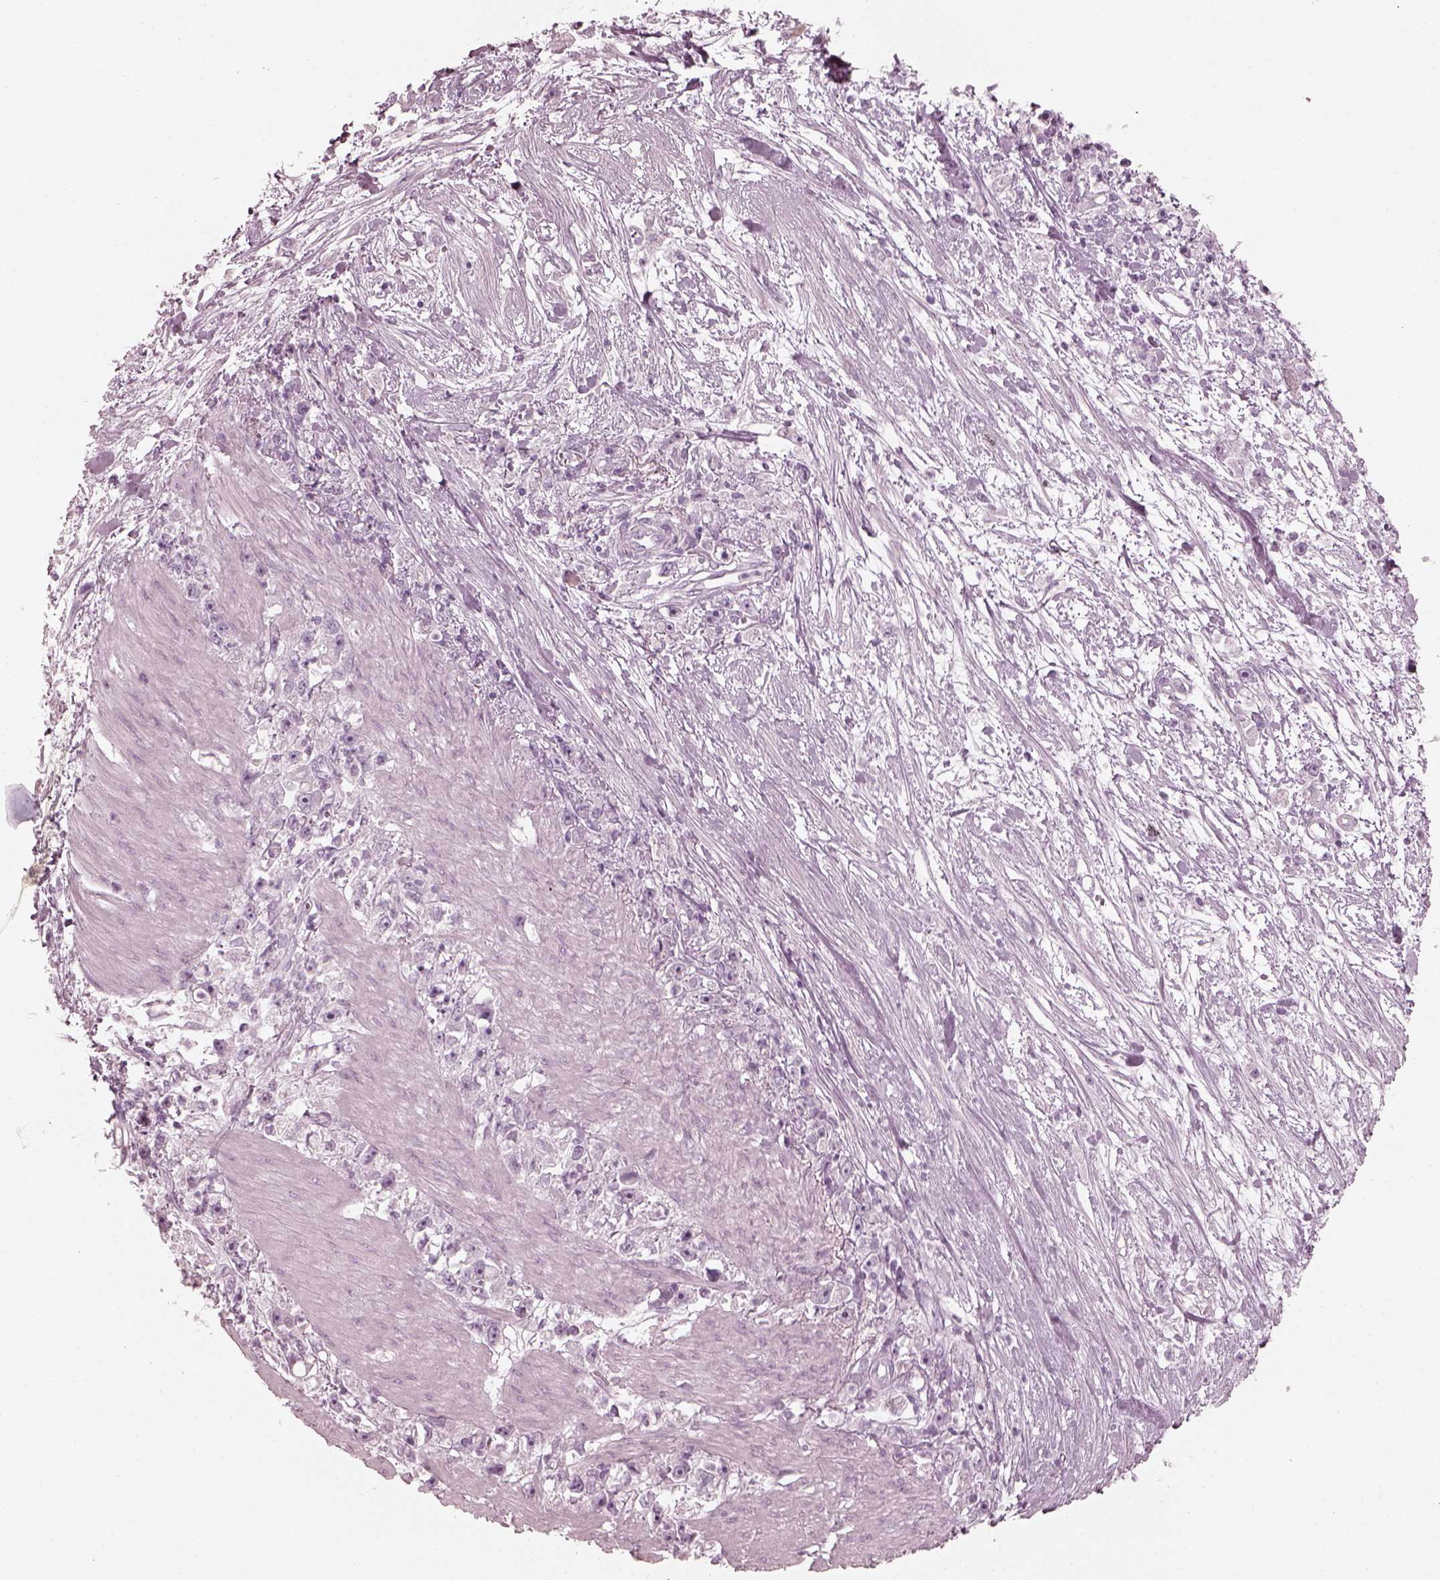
{"staining": {"intensity": "negative", "quantity": "none", "location": "none"}, "tissue": "stomach cancer", "cell_type": "Tumor cells", "image_type": "cancer", "snomed": [{"axis": "morphology", "description": "Adenocarcinoma, NOS"}, {"axis": "topography", "description": "Stomach"}], "caption": "The photomicrograph demonstrates no staining of tumor cells in adenocarcinoma (stomach).", "gene": "SAXO2", "patient": {"sex": "female", "age": 59}}